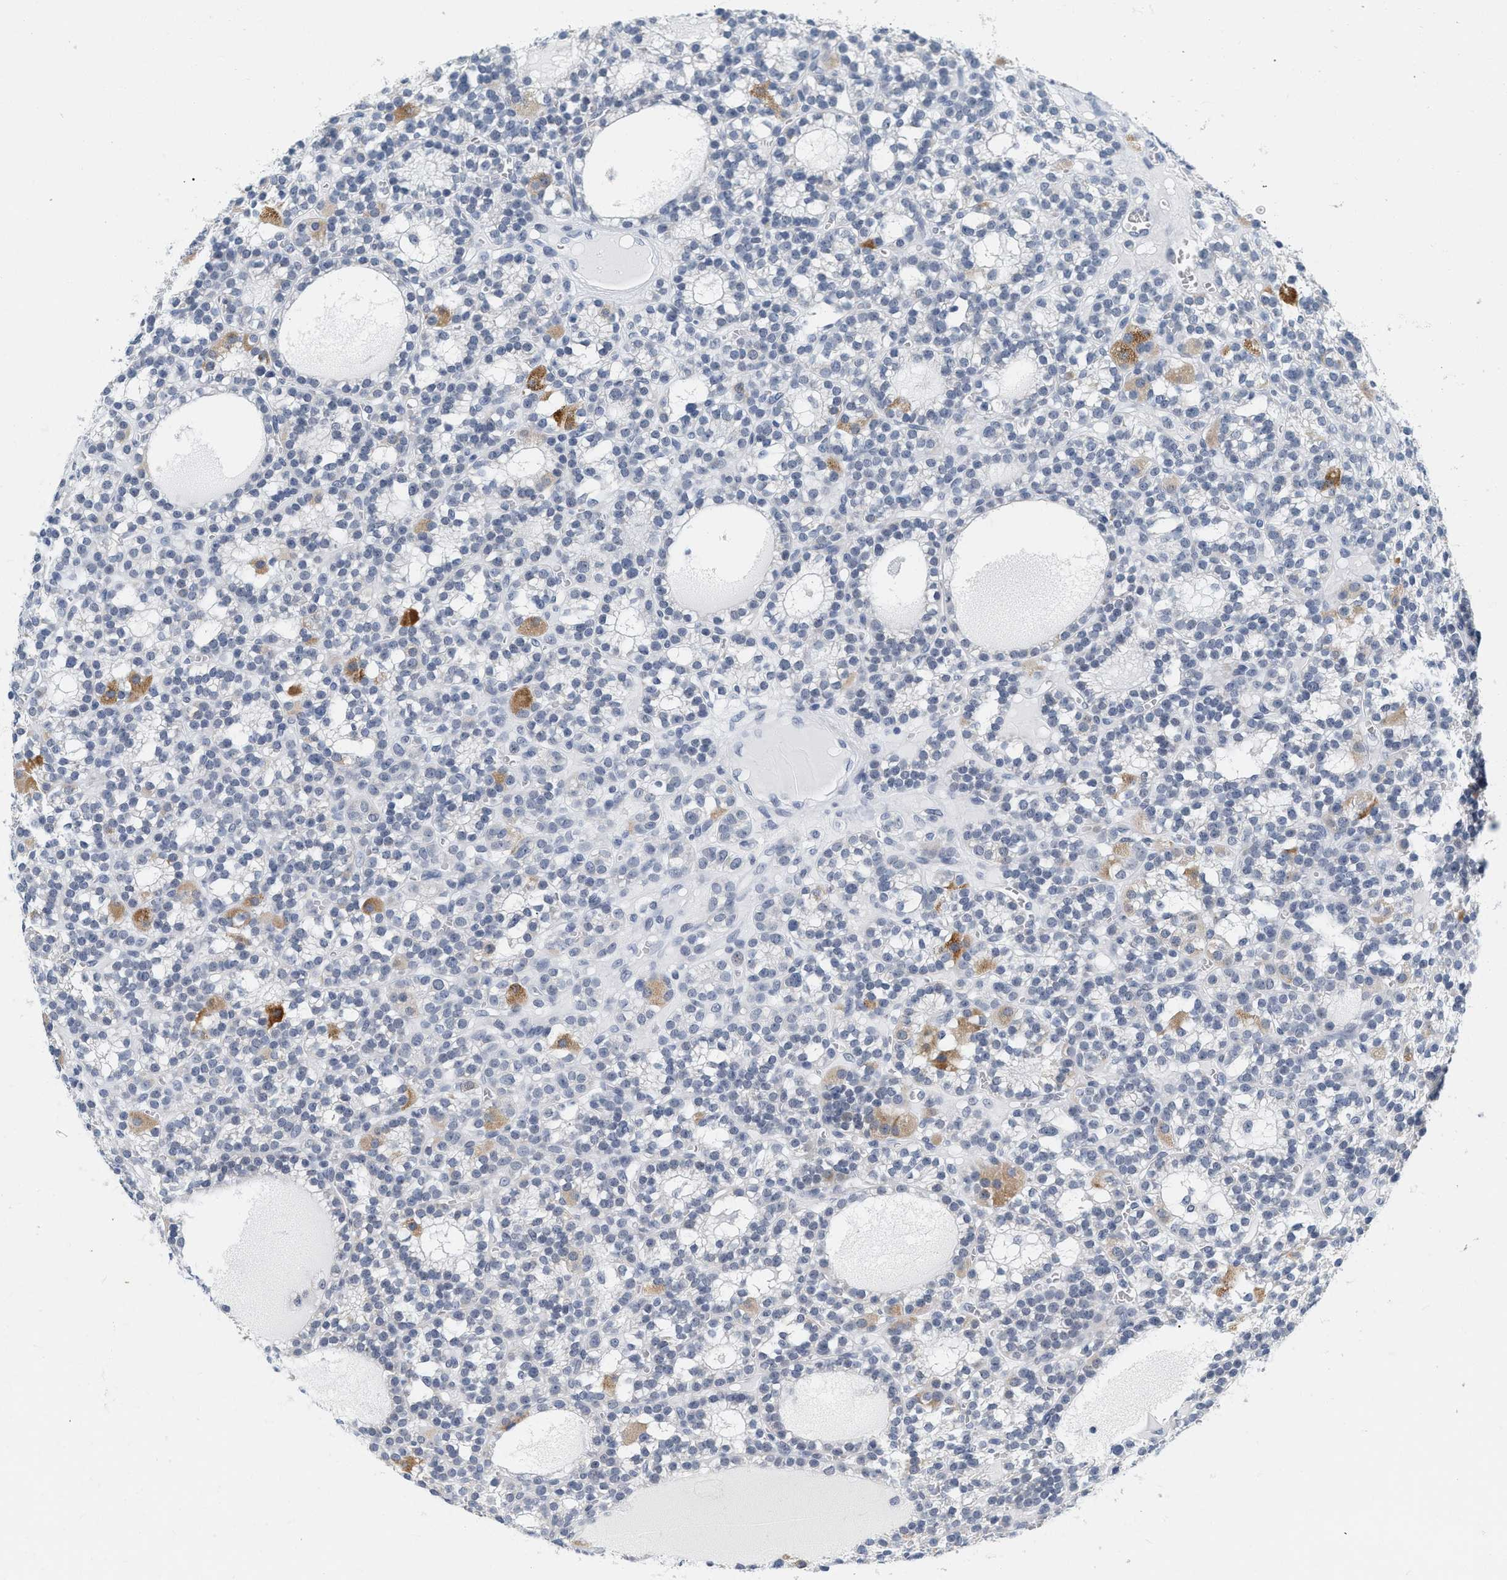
{"staining": {"intensity": "moderate", "quantity": "<25%", "location": "cytoplasmic/membranous"}, "tissue": "parathyroid gland", "cell_type": "Glandular cells", "image_type": "normal", "snomed": [{"axis": "morphology", "description": "Normal tissue, NOS"}, {"axis": "morphology", "description": "Adenoma, NOS"}, {"axis": "topography", "description": "Parathyroid gland"}], "caption": "Immunohistochemical staining of benign human parathyroid gland displays <25% levels of moderate cytoplasmic/membranous protein staining in about <25% of glandular cells. Nuclei are stained in blue.", "gene": "XIRP1", "patient": {"sex": "female", "age": 58}}